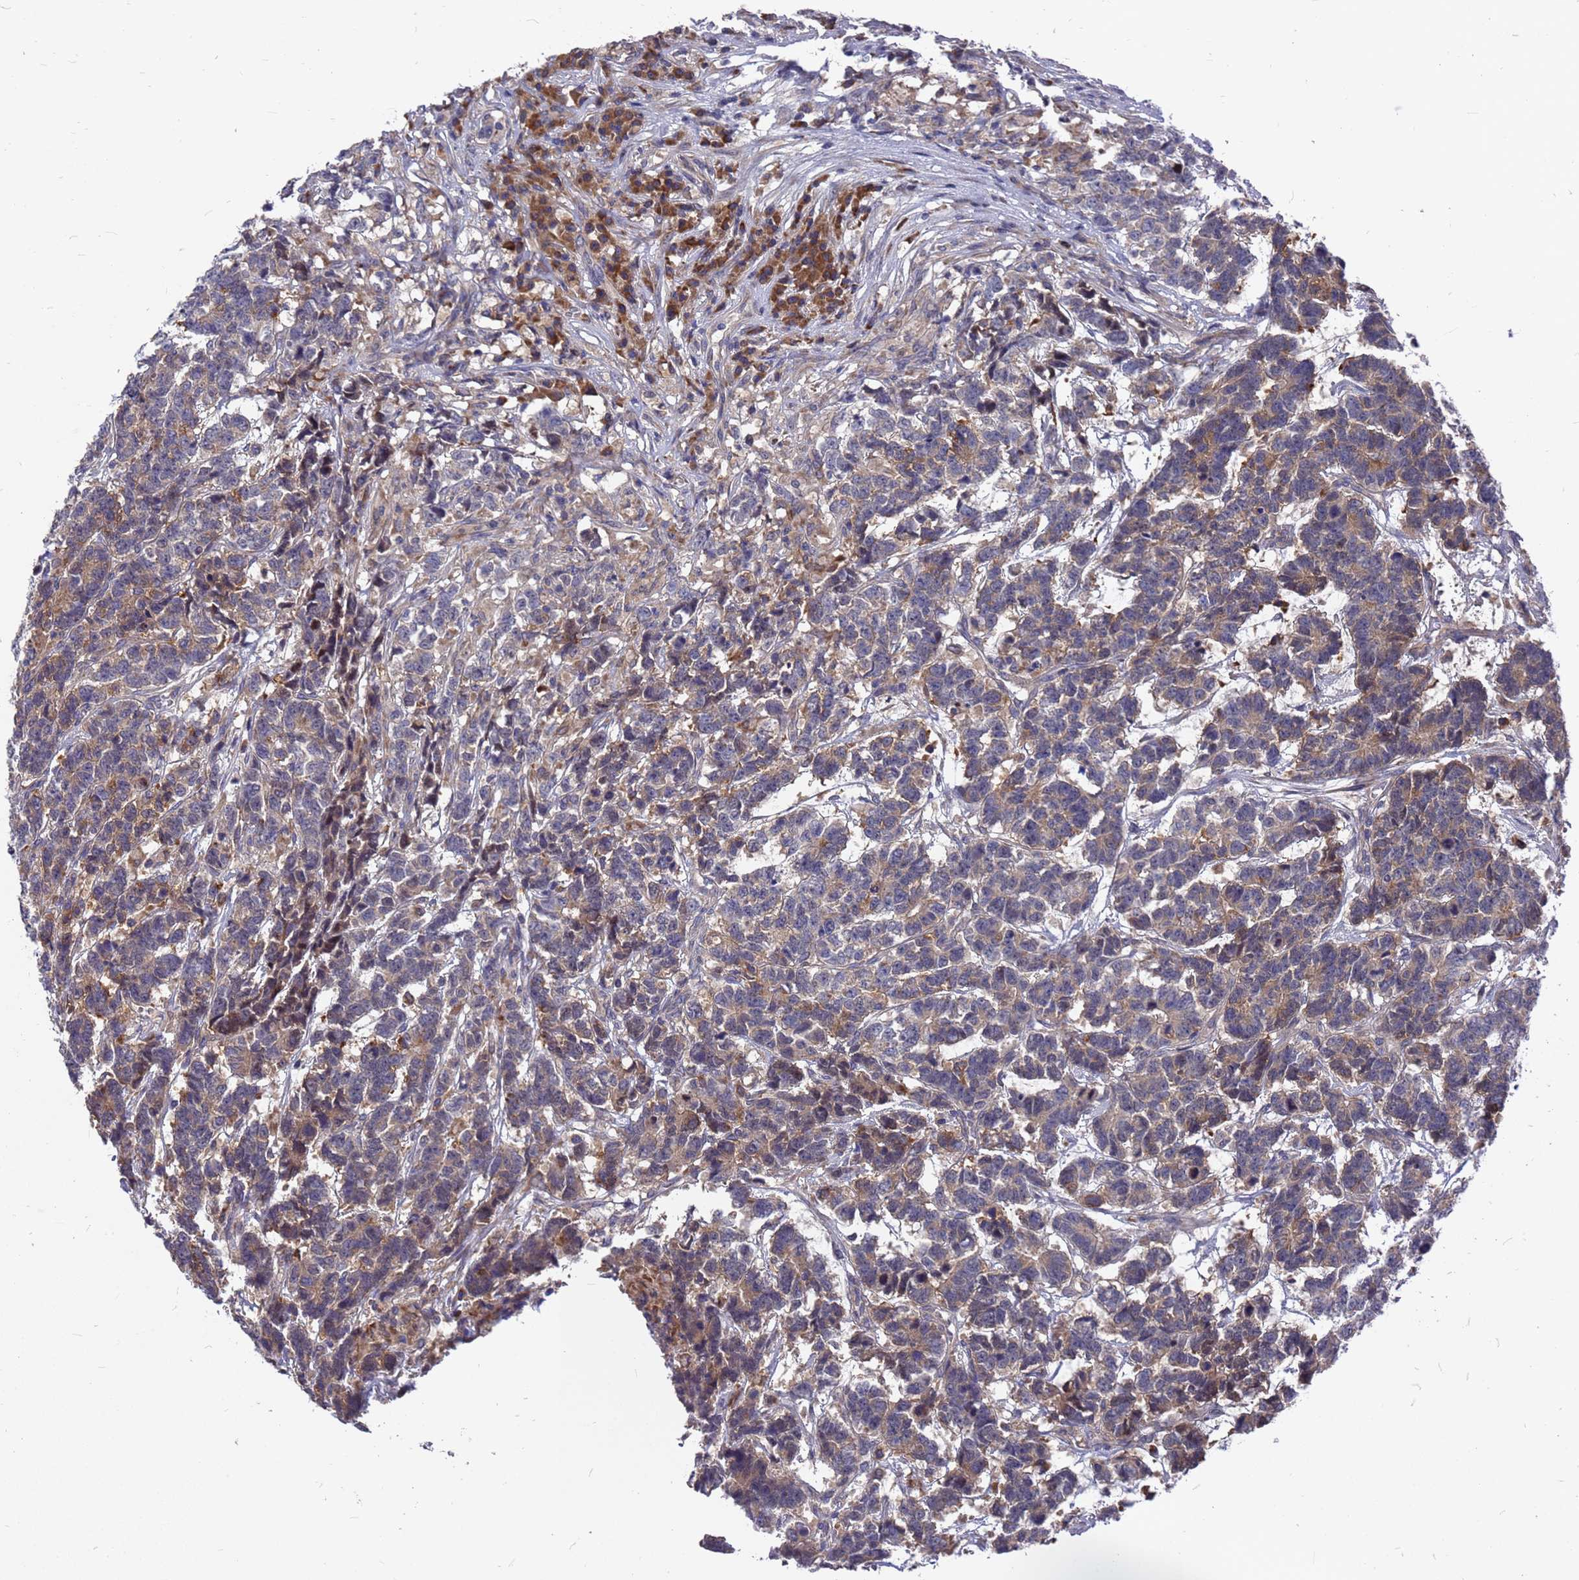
{"staining": {"intensity": "weak", "quantity": "25%-75%", "location": "cytoplasmic/membranous"}, "tissue": "testis cancer", "cell_type": "Tumor cells", "image_type": "cancer", "snomed": [{"axis": "morphology", "description": "Carcinoma, Embryonal, NOS"}, {"axis": "topography", "description": "Testis"}], "caption": "Protein expression by immunohistochemistry reveals weak cytoplasmic/membranous expression in about 25%-75% of tumor cells in testis cancer (embryonal carcinoma). The protein of interest is stained brown, and the nuclei are stained in blue (DAB IHC with brightfield microscopy, high magnification).", "gene": "ZNF717", "patient": {"sex": "male", "age": 26}}